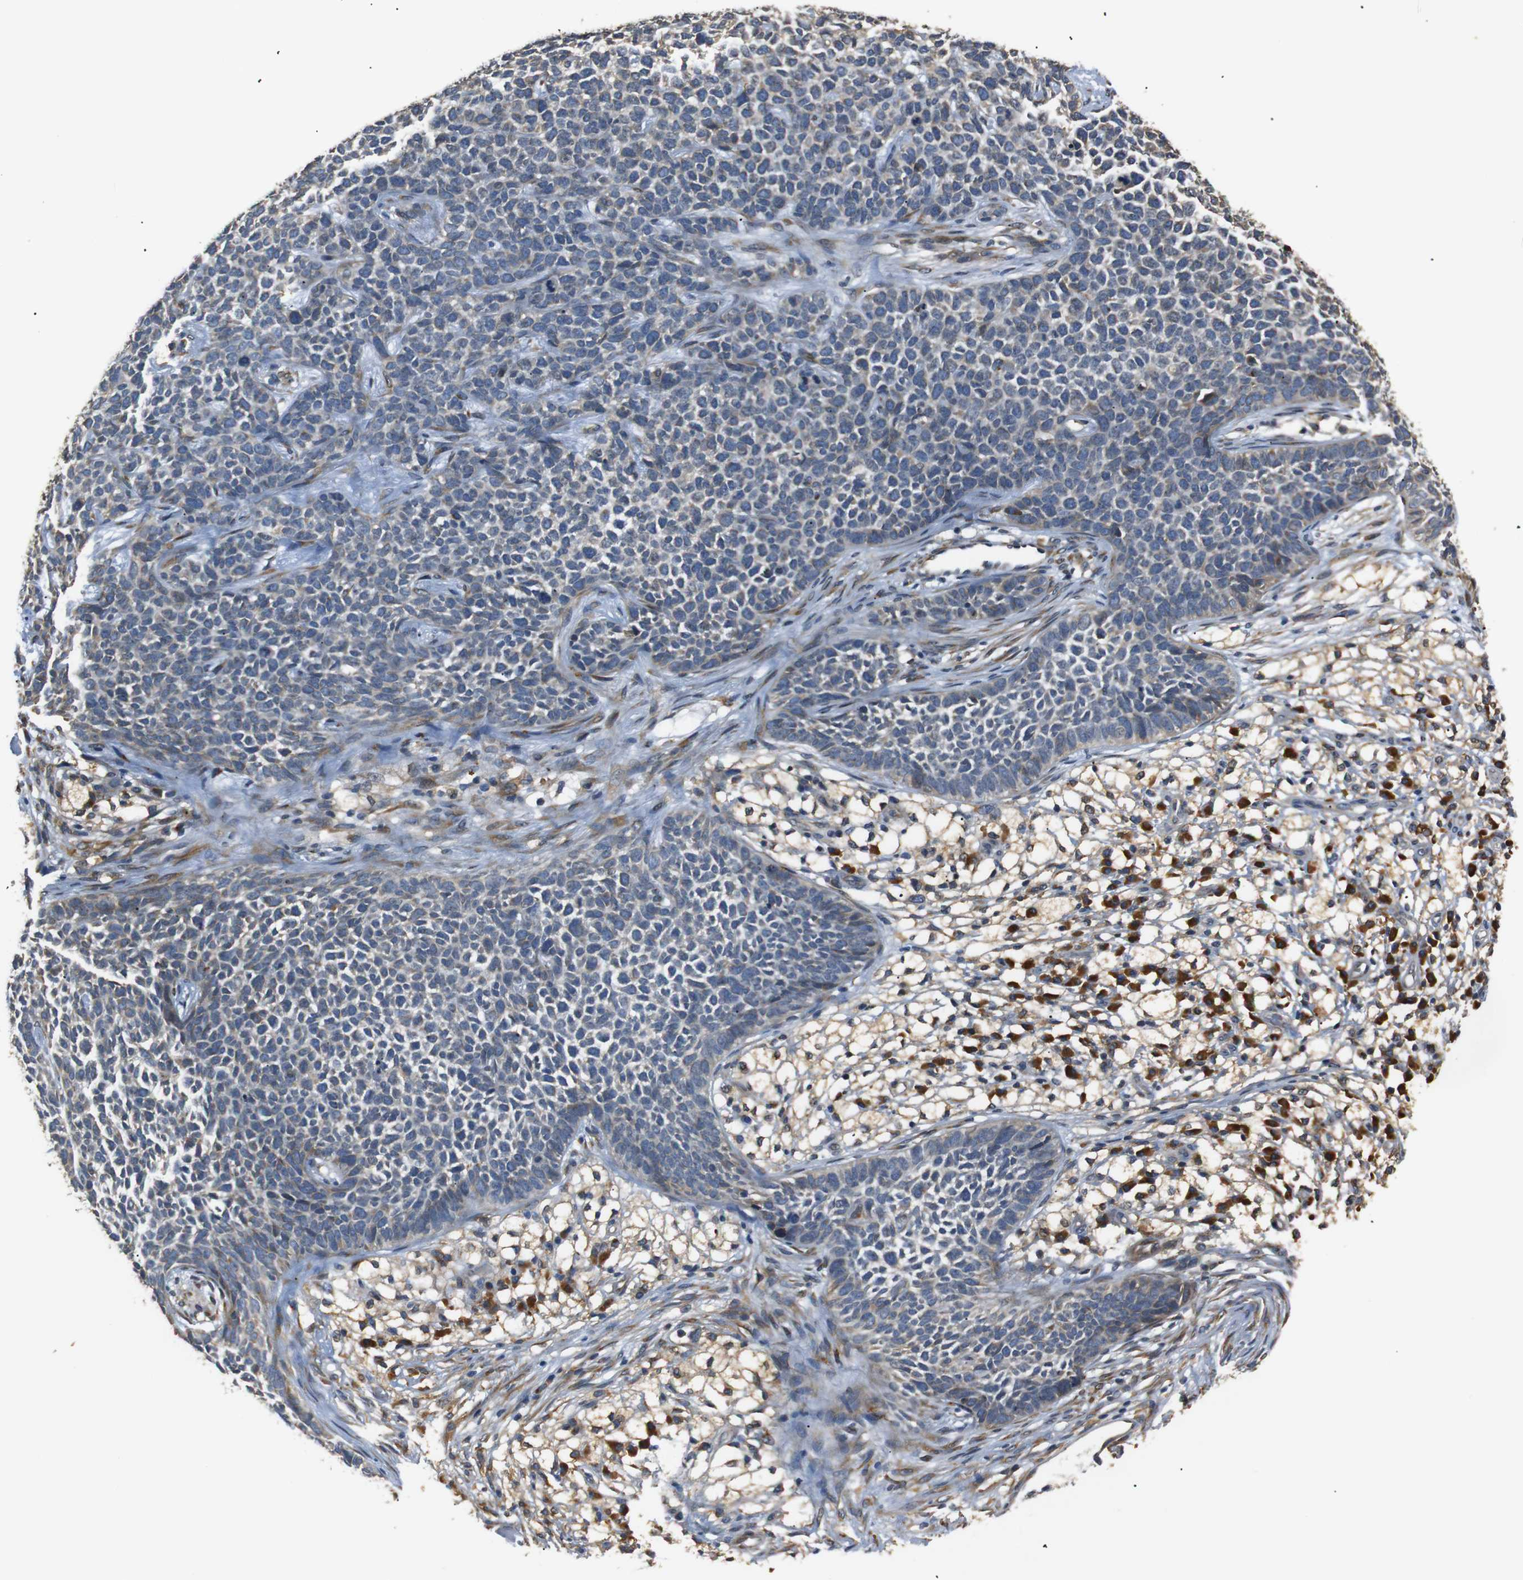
{"staining": {"intensity": "moderate", "quantity": "<25%", "location": "cytoplasmic/membranous"}, "tissue": "skin cancer", "cell_type": "Tumor cells", "image_type": "cancer", "snomed": [{"axis": "morphology", "description": "Basal cell carcinoma"}, {"axis": "topography", "description": "Skin"}], "caption": "IHC histopathology image of neoplastic tissue: human skin cancer stained using immunohistochemistry displays low levels of moderate protein expression localized specifically in the cytoplasmic/membranous of tumor cells, appearing as a cytoplasmic/membranous brown color.", "gene": "TMED2", "patient": {"sex": "female", "age": 84}}